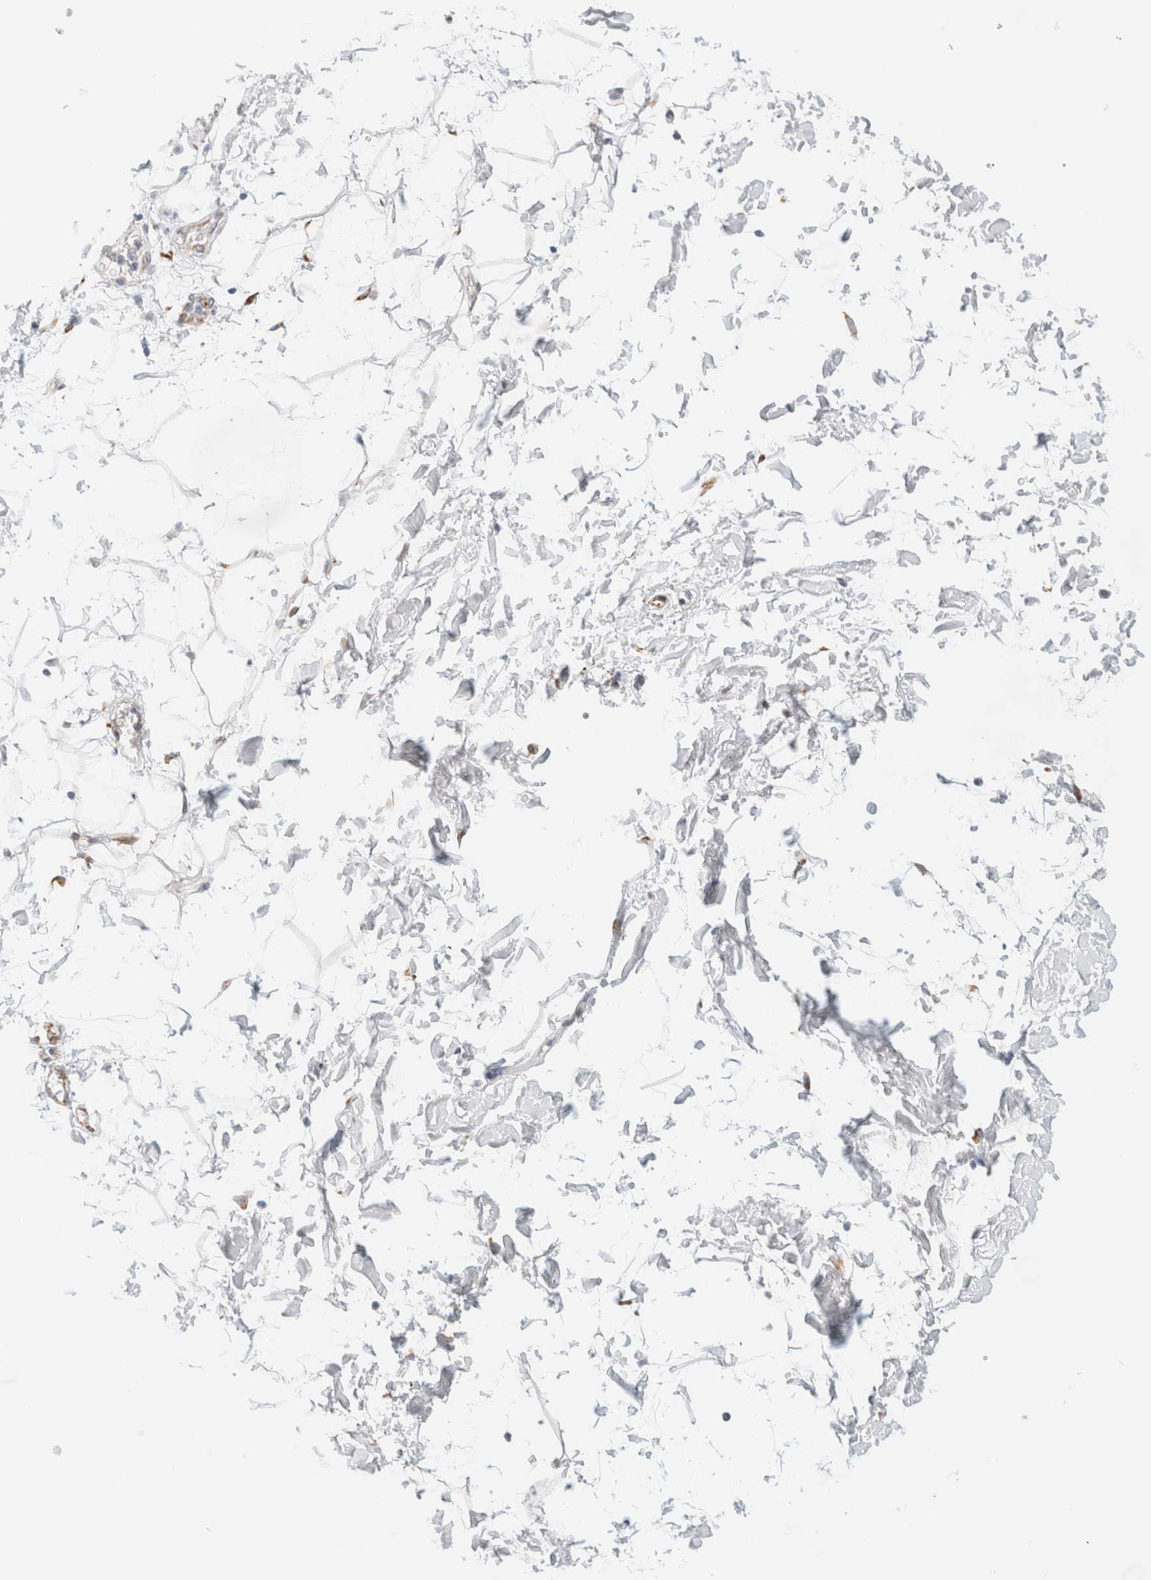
{"staining": {"intensity": "negative", "quantity": "none", "location": "none"}, "tissue": "adipose tissue", "cell_type": "Adipocytes", "image_type": "normal", "snomed": [{"axis": "morphology", "description": "Normal tissue, NOS"}, {"axis": "topography", "description": "Soft tissue"}], "caption": "Adipocytes show no significant expression in normal adipose tissue. The staining is performed using DAB brown chromogen with nuclei counter-stained in using hematoxylin.", "gene": "SLC25A48", "patient": {"sex": "male", "age": 72}}